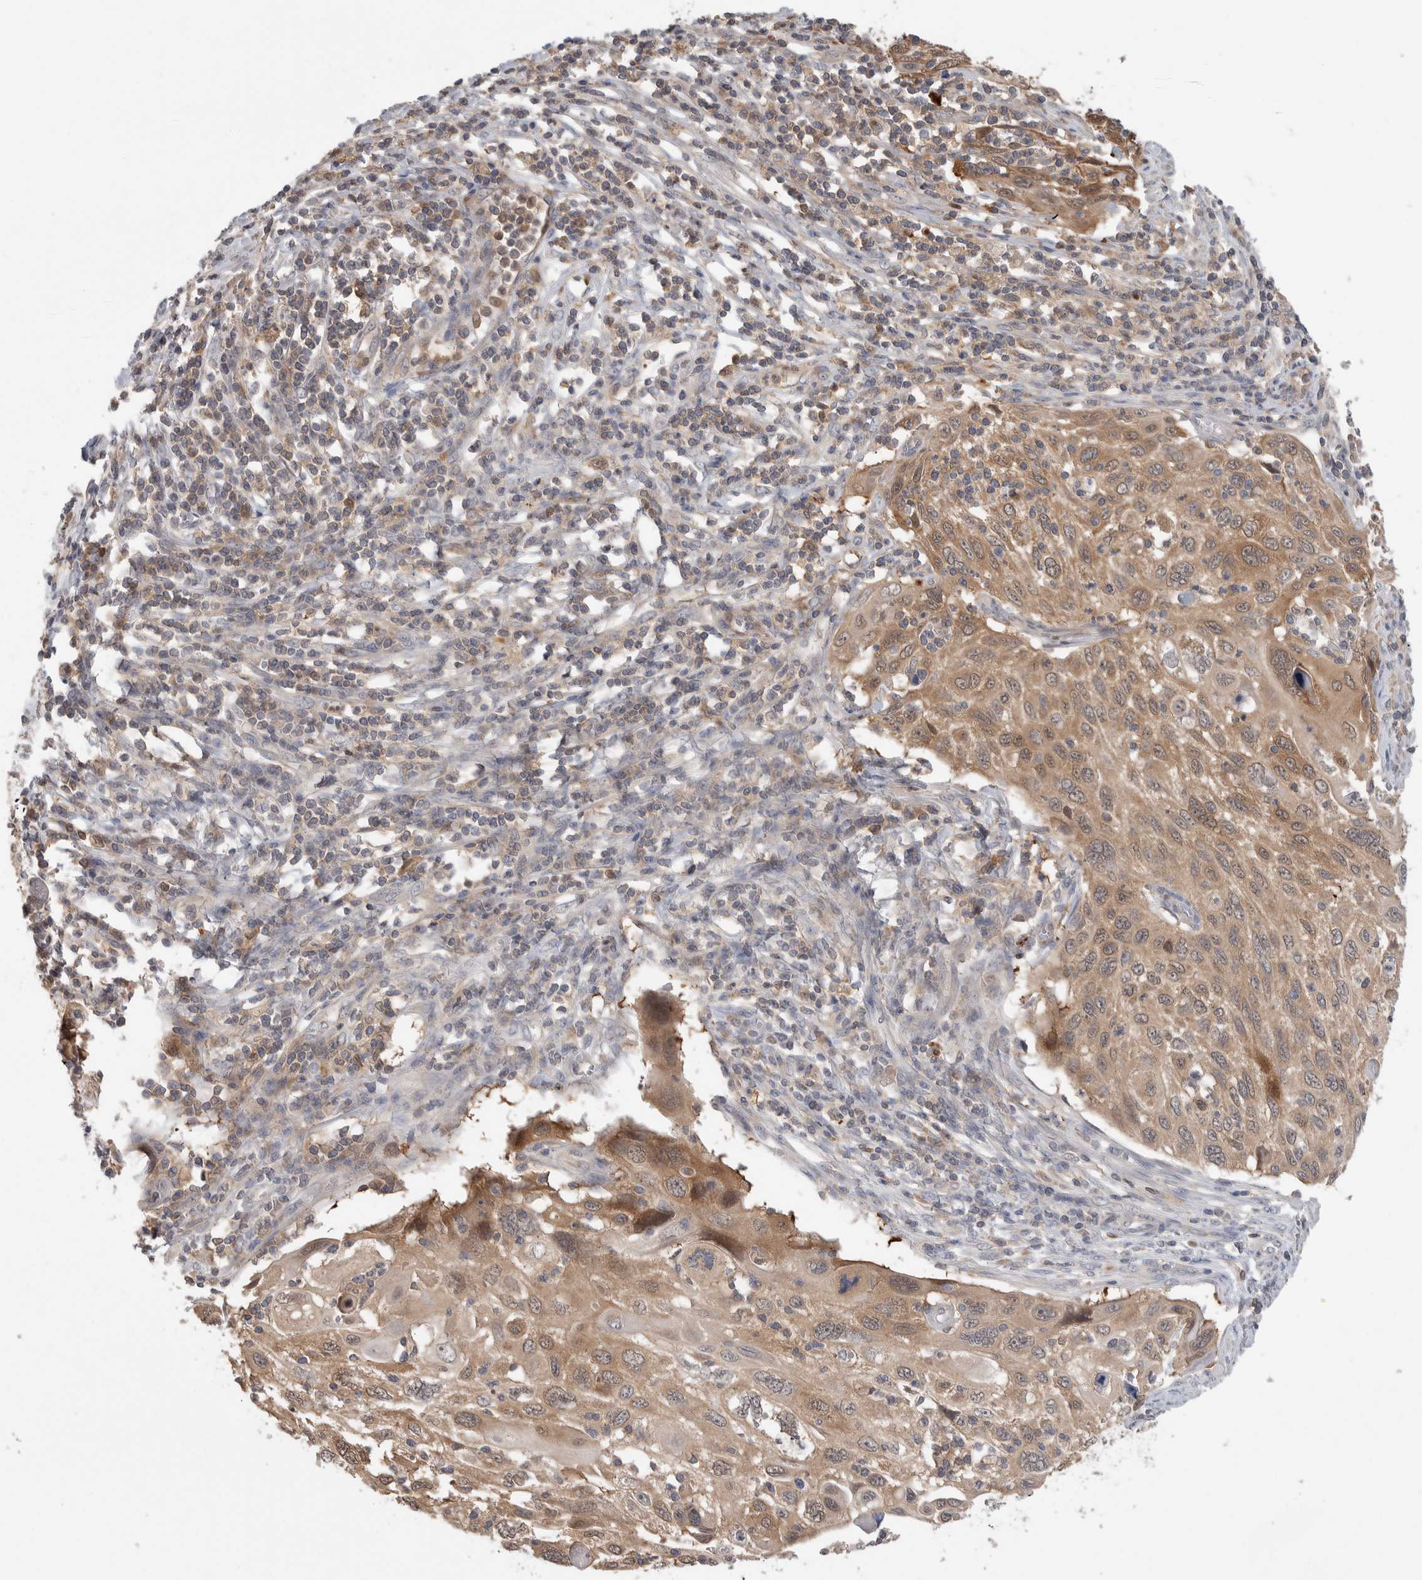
{"staining": {"intensity": "moderate", "quantity": ">75%", "location": "cytoplasmic/membranous"}, "tissue": "cervical cancer", "cell_type": "Tumor cells", "image_type": "cancer", "snomed": [{"axis": "morphology", "description": "Squamous cell carcinoma, NOS"}, {"axis": "topography", "description": "Cervix"}], "caption": "A brown stain shows moderate cytoplasmic/membranous staining of a protein in human squamous cell carcinoma (cervical) tumor cells. The protein of interest is shown in brown color, while the nuclei are stained blue.", "gene": "HTATIP2", "patient": {"sex": "female", "age": 70}}